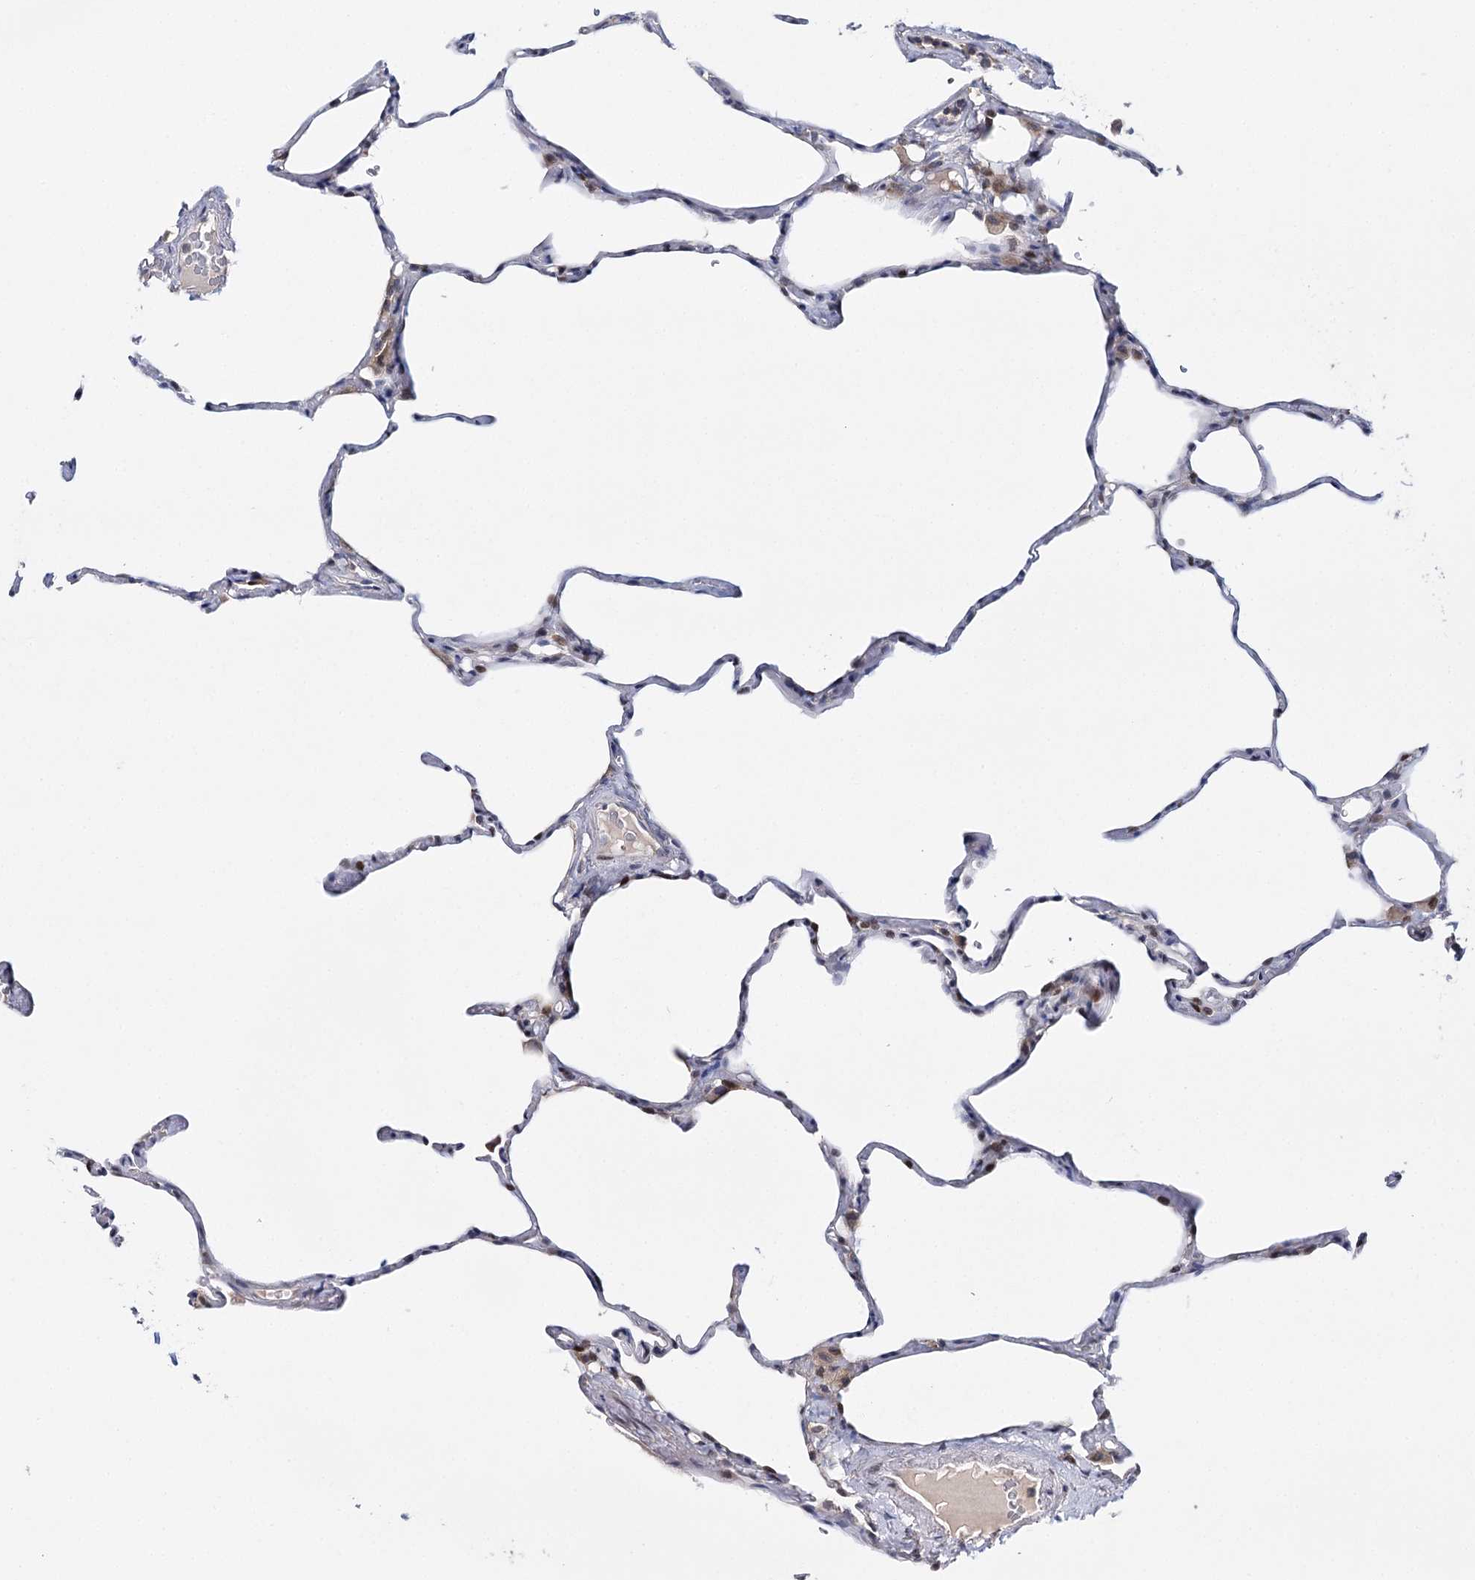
{"staining": {"intensity": "weak", "quantity": "25%-75%", "location": "cytoplasmic/membranous,nuclear"}, "tissue": "lung", "cell_type": "Alveolar cells", "image_type": "normal", "snomed": [{"axis": "morphology", "description": "Normal tissue, NOS"}, {"axis": "topography", "description": "Lung"}], "caption": "Immunohistochemistry (IHC) image of unremarkable lung stained for a protein (brown), which exhibits low levels of weak cytoplasmic/membranous,nuclear positivity in about 25%-75% of alveolar cells.", "gene": "CFAP46", "patient": {"sex": "male", "age": 65}}